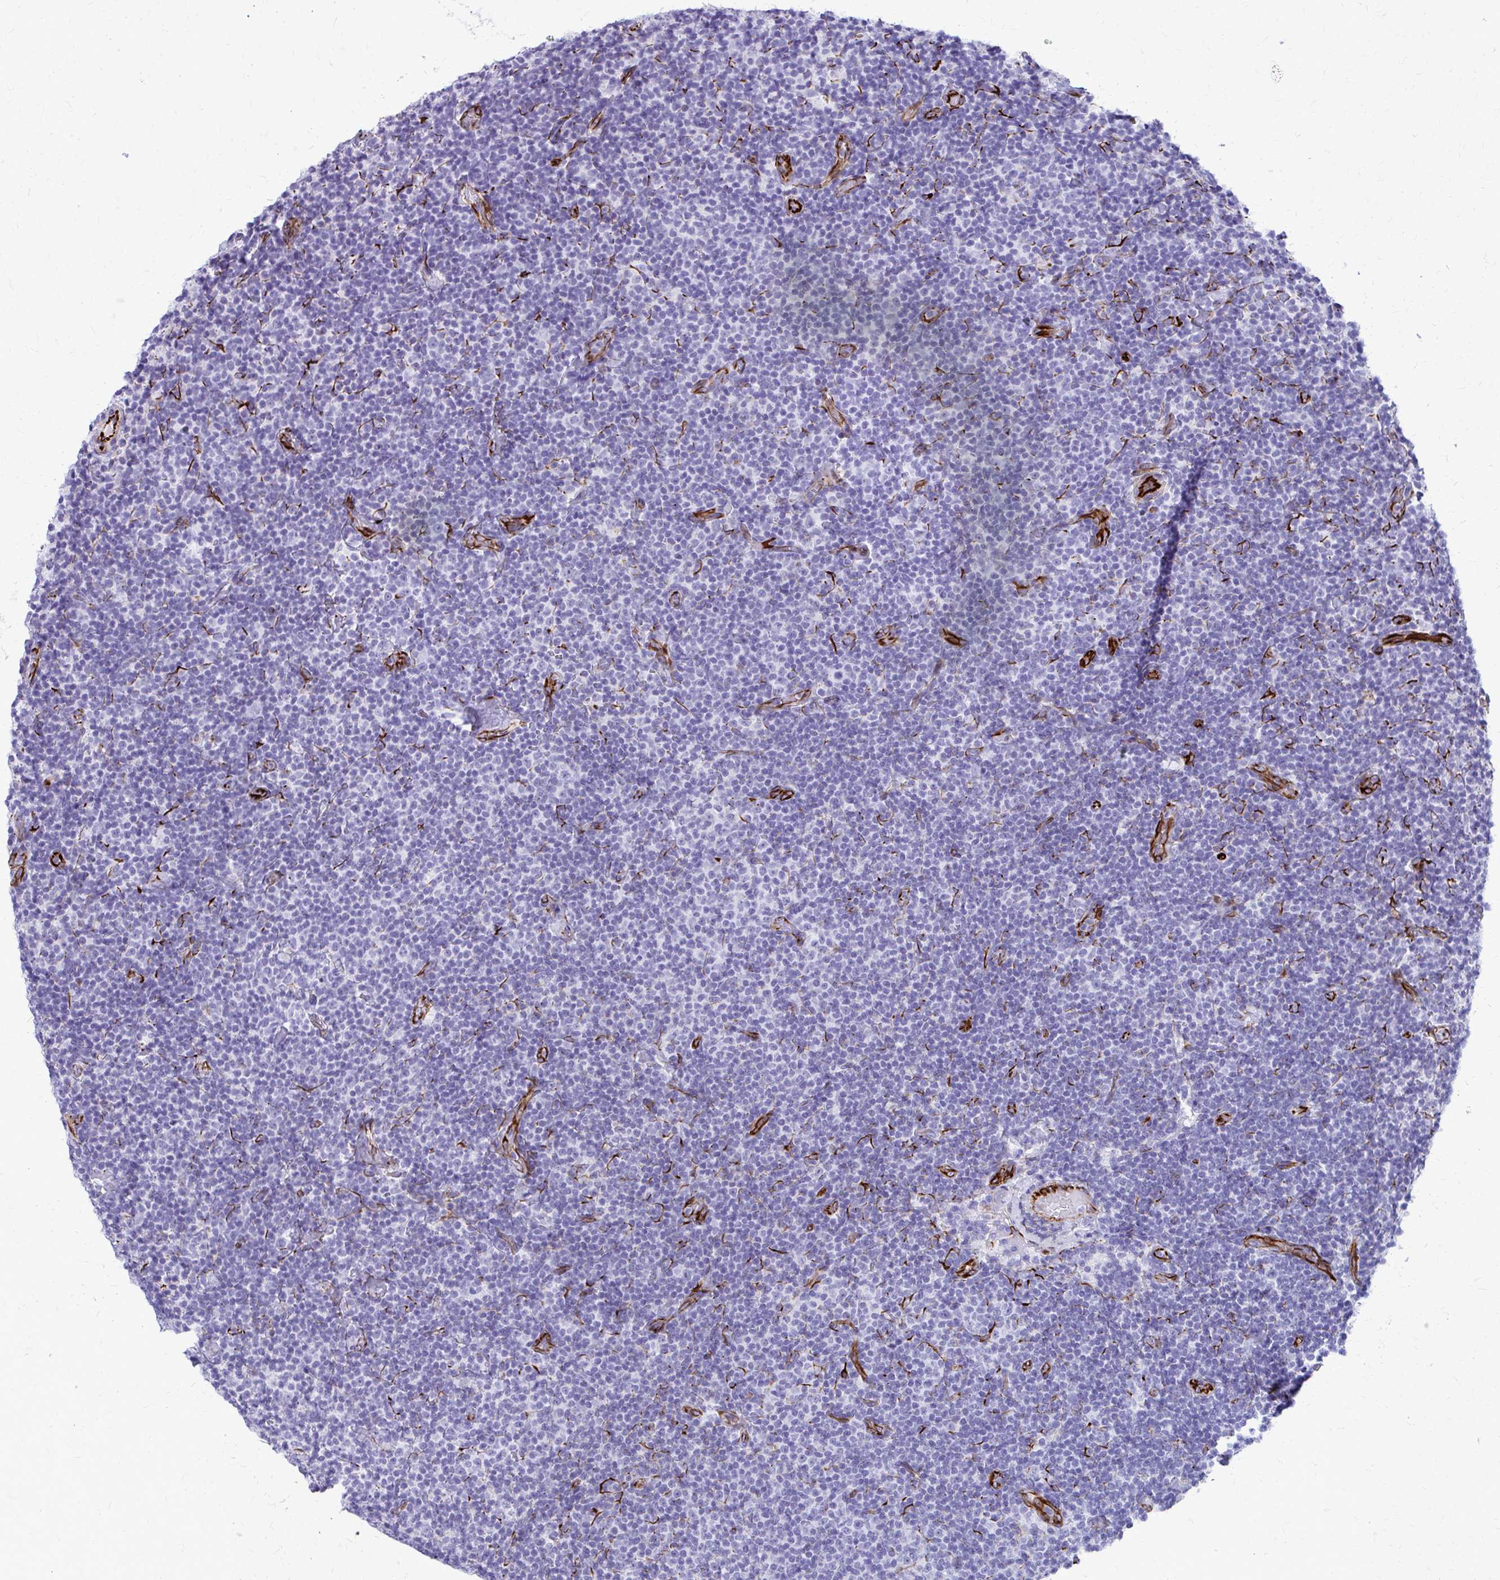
{"staining": {"intensity": "negative", "quantity": "none", "location": "none"}, "tissue": "lymphoma", "cell_type": "Tumor cells", "image_type": "cancer", "snomed": [{"axis": "morphology", "description": "Malignant lymphoma, non-Hodgkin's type, Low grade"}, {"axis": "topography", "description": "Lymph node"}], "caption": "Immunohistochemistry photomicrograph of lymphoma stained for a protein (brown), which exhibits no expression in tumor cells.", "gene": "TRIM6", "patient": {"sex": "male", "age": 81}}